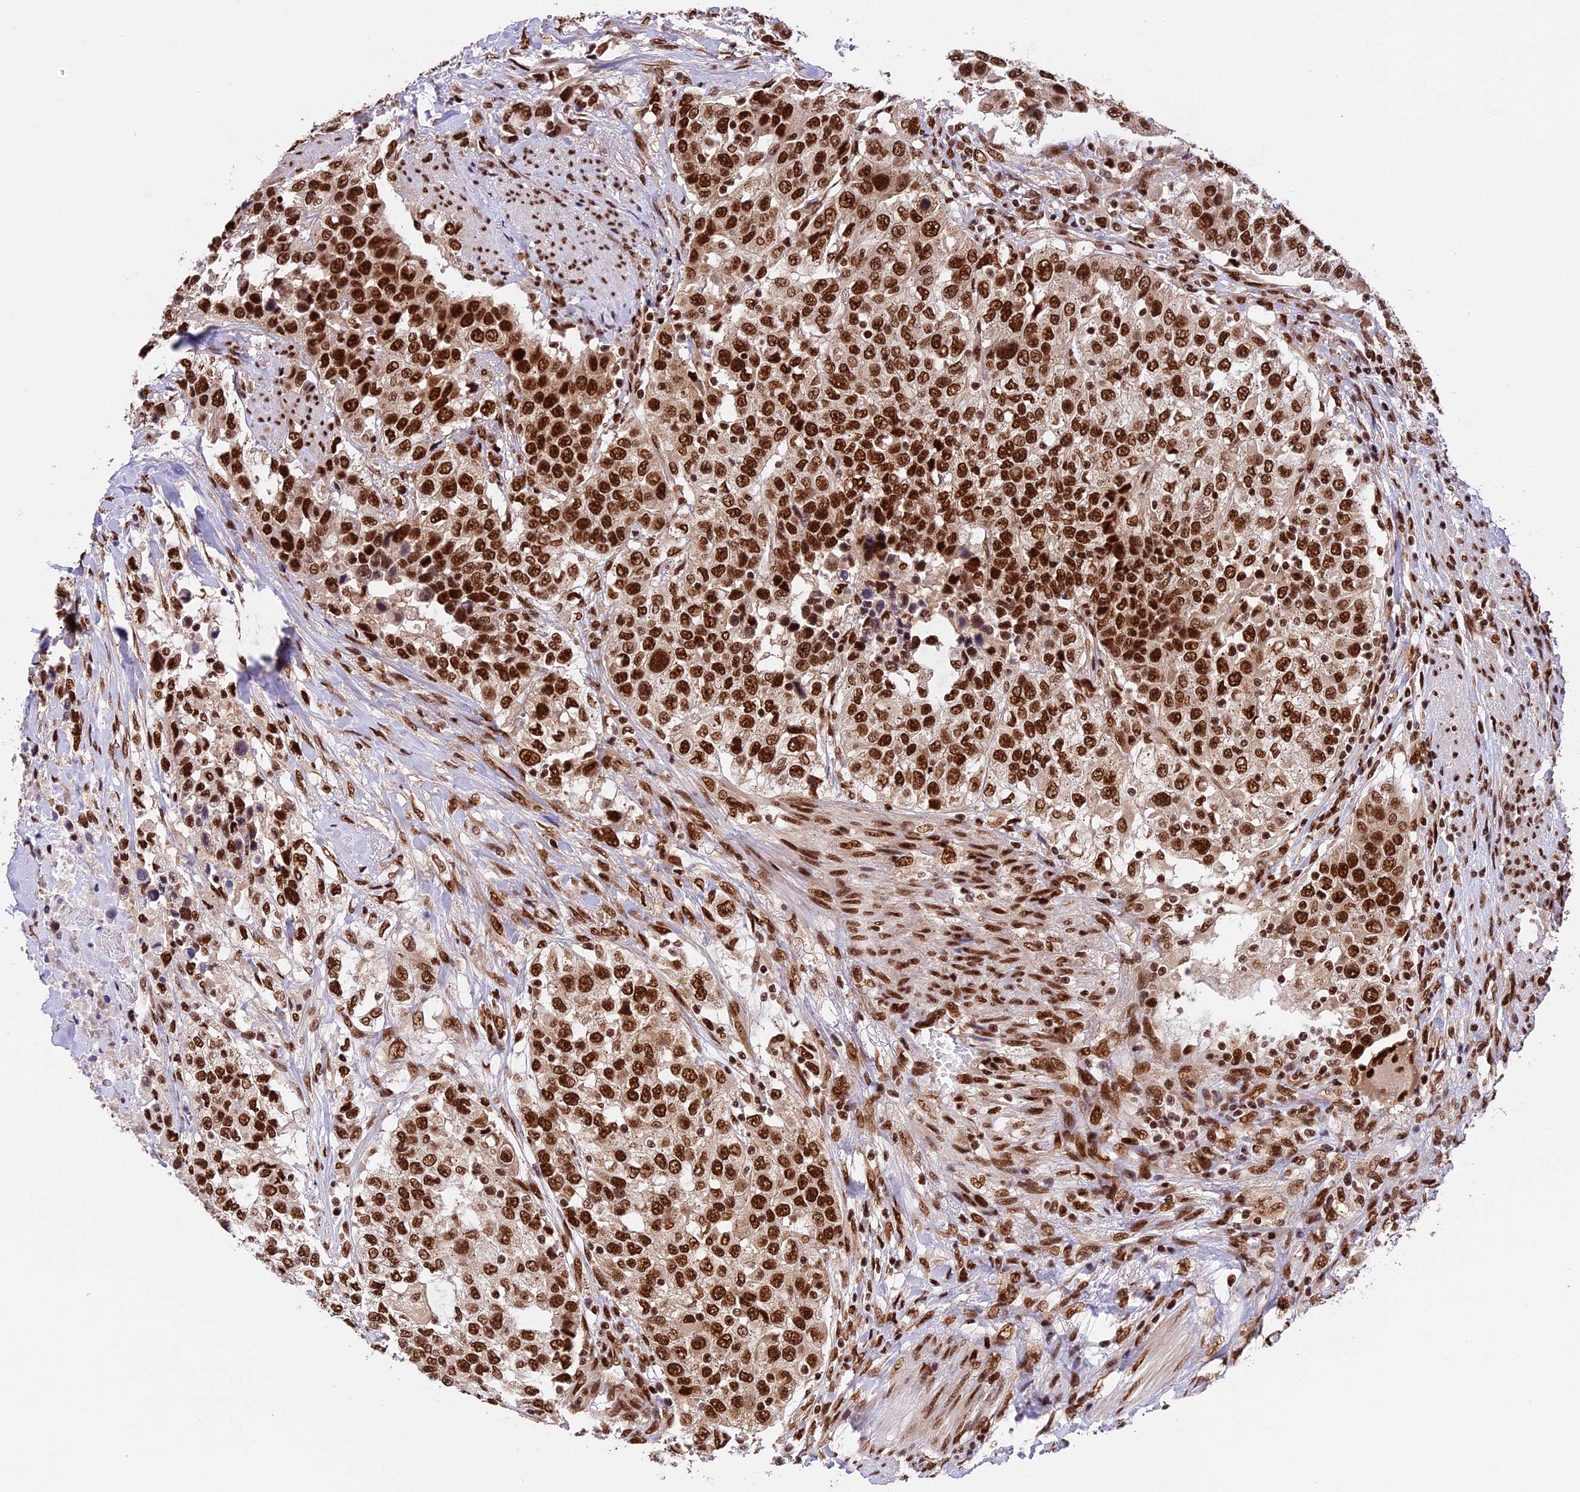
{"staining": {"intensity": "strong", "quantity": ">75%", "location": "nuclear"}, "tissue": "urothelial cancer", "cell_type": "Tumor cells", "image_type": "cancer", "snomed": [{"axis": "morphology", "description": "Urothelial carcinoma, High grade"}, {"axis": "topography", "description": "Urinary bladder"}], "caption": "Human urothelial cancer stained for a protein (brown) shows strong nuclear positive positivity in approximately >75% of tumor cells.", "gene": "RAMAC", "patient": {"sex": "female", "age": 80}}